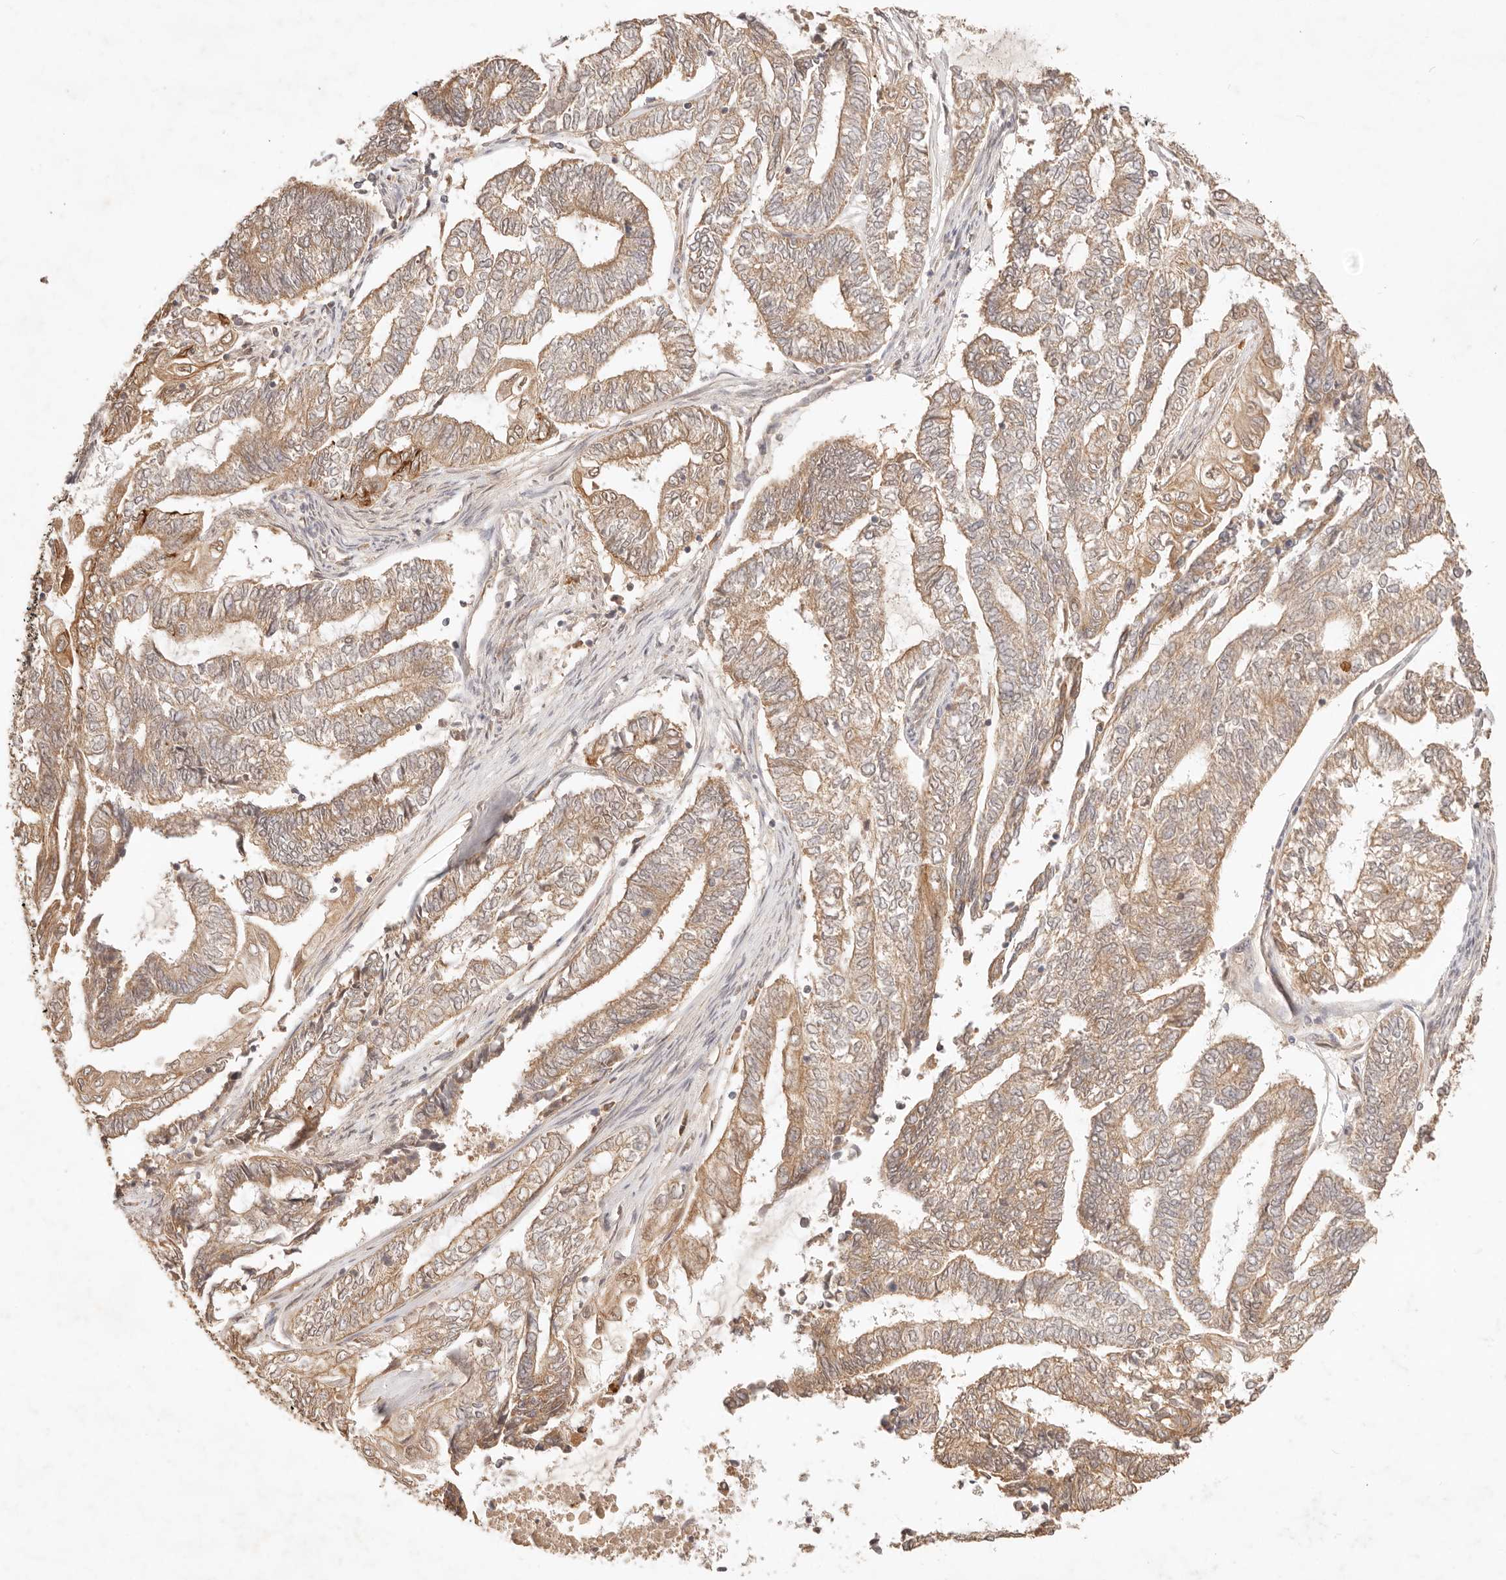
{"staining": {"intensity": "moderate", "quantity": ">75%", "location": "cytoplasmic/membranous"}, "tissue": "endometrial cancer", "cell_type": "Tumor cells", "image_type": "cancer", "snomed": [{"axis": "morphology", "description": "Adenocarcinoma, NOS"}, {"axis": "topography", "description": "Uterus"}, {"axis": "topography", "description": "Endometrium"}], "caption": "The photomicrograph shows immunohistochemical staining of endometrial cancer. There is moderate cytoplasmic/membranous positivity is seen in about >75% of tumor cells.", "gene": "TRIM11", "patient": {"sex": "female", "age": 70}}